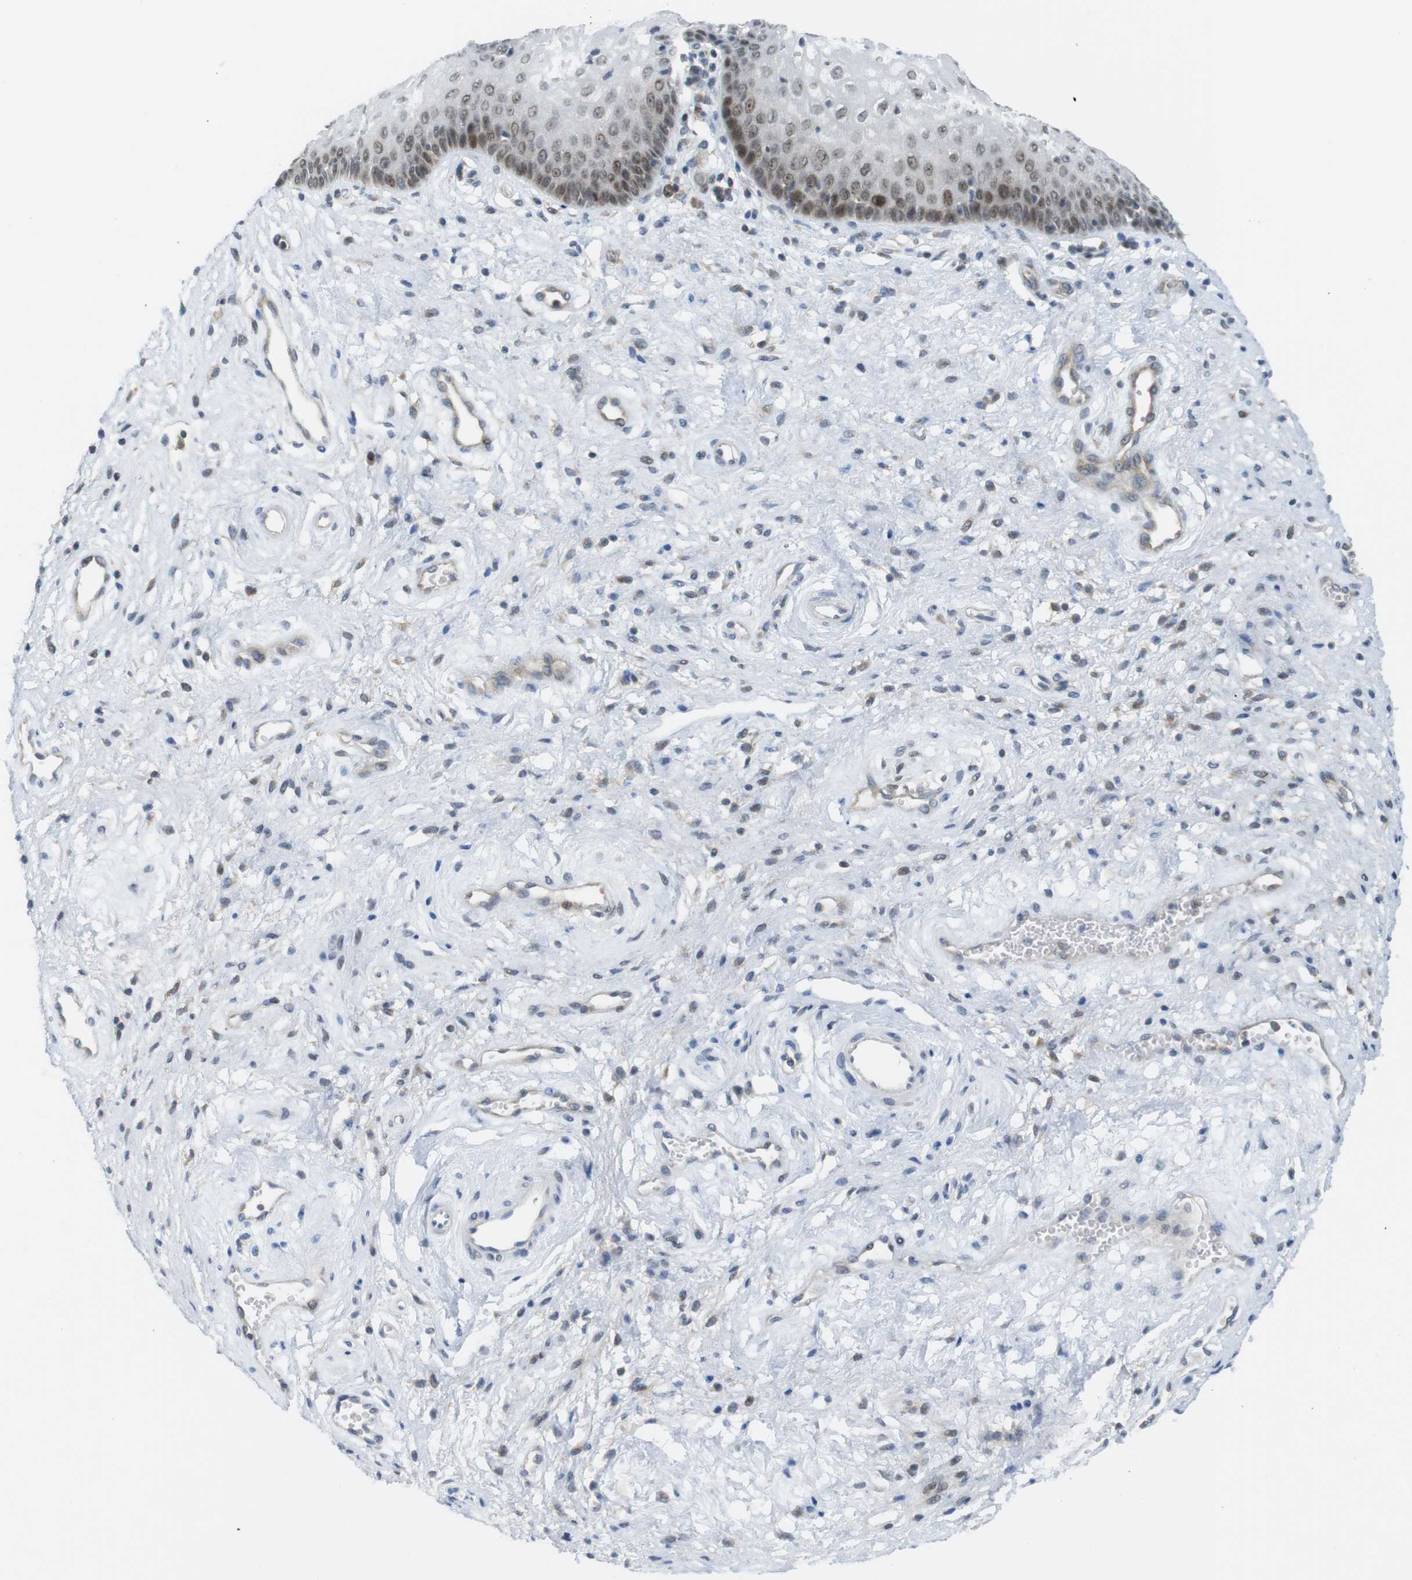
{"staining": {"intensity": "moderate", "quantity": "25%-75%", "location": "nuclear"}, "tissue": "vagina", "cell_type": "Squamous epithelial cells", "image_type": "normal", "snomed": [{"axis": "morphology", "description": "Normal tissue, NOS"}, {"axis": "topography", "description": "Vagina"}], "caption": "Immunohistochemical staining of benign human vagina displays moderate nuclear protein expression in approximately 25%-75% of squamous epithelial cells. (DAB (3,3'-diaminobenzidine) = brown stain, brightfield microscopy at high magnification).", "gene": "RCC1", "patient": {"sex": "female", "age": 34}}